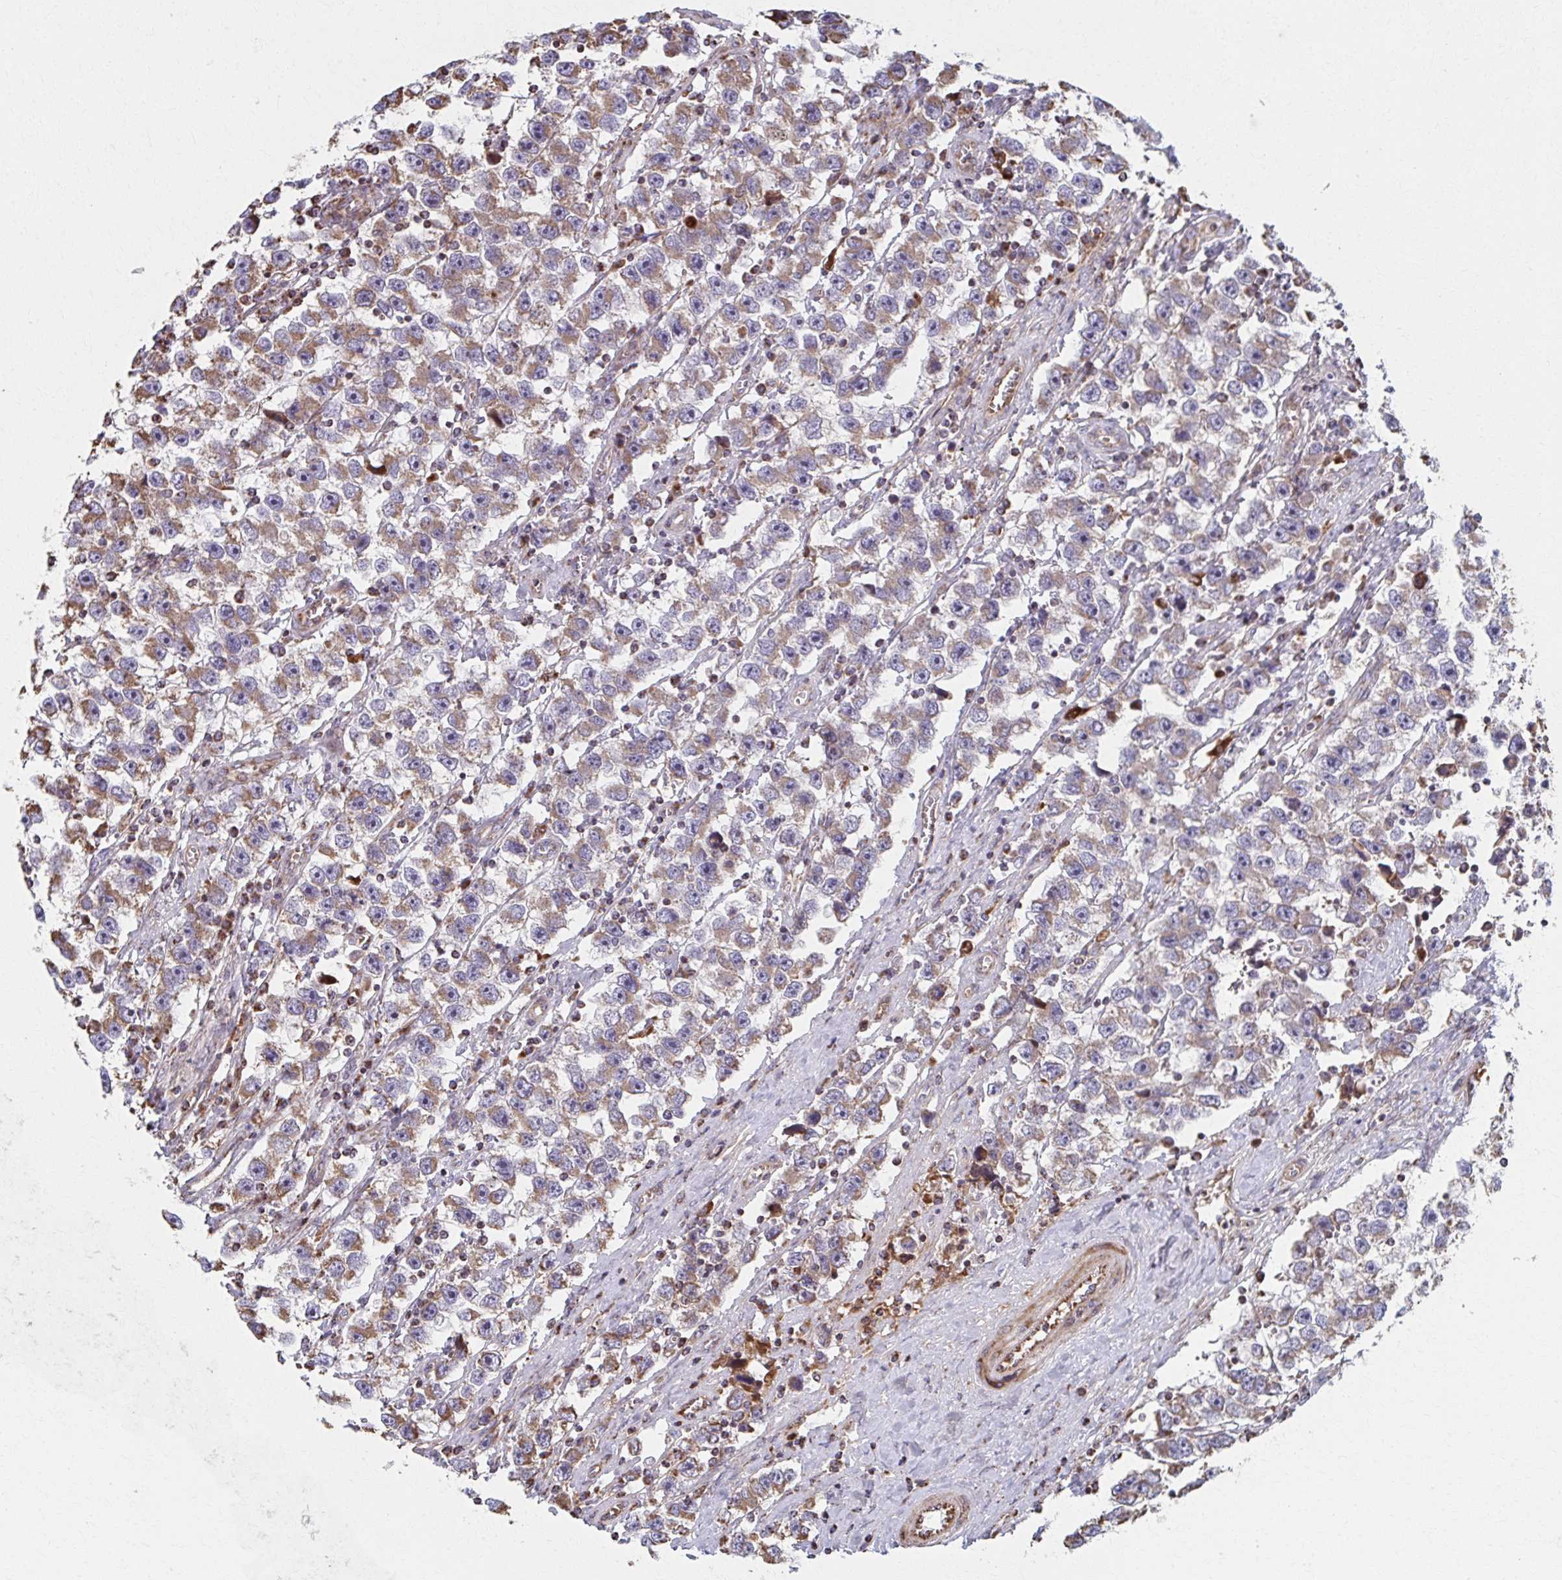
{"staining": {"intensity": "moderate", "quantity": "25%-75%", "location": "cytoplasmic/membranous"}, "tissue": "testis cancer", "cell_type": "Tumor cells", "image_type": "cancer", "snomed": [{"axis": "morphology", "description": "Seminoma, NOS"}, {"axis": "topography", "description": "Testis"}], "caption": "Protein expression analysis of human testis cancer reveals moderate cytoplasmic/membranous staining in approximately 25%-75% of tumor cells.", "gene": "SAT1", "patient": {"sex": "male", "age": 33}}